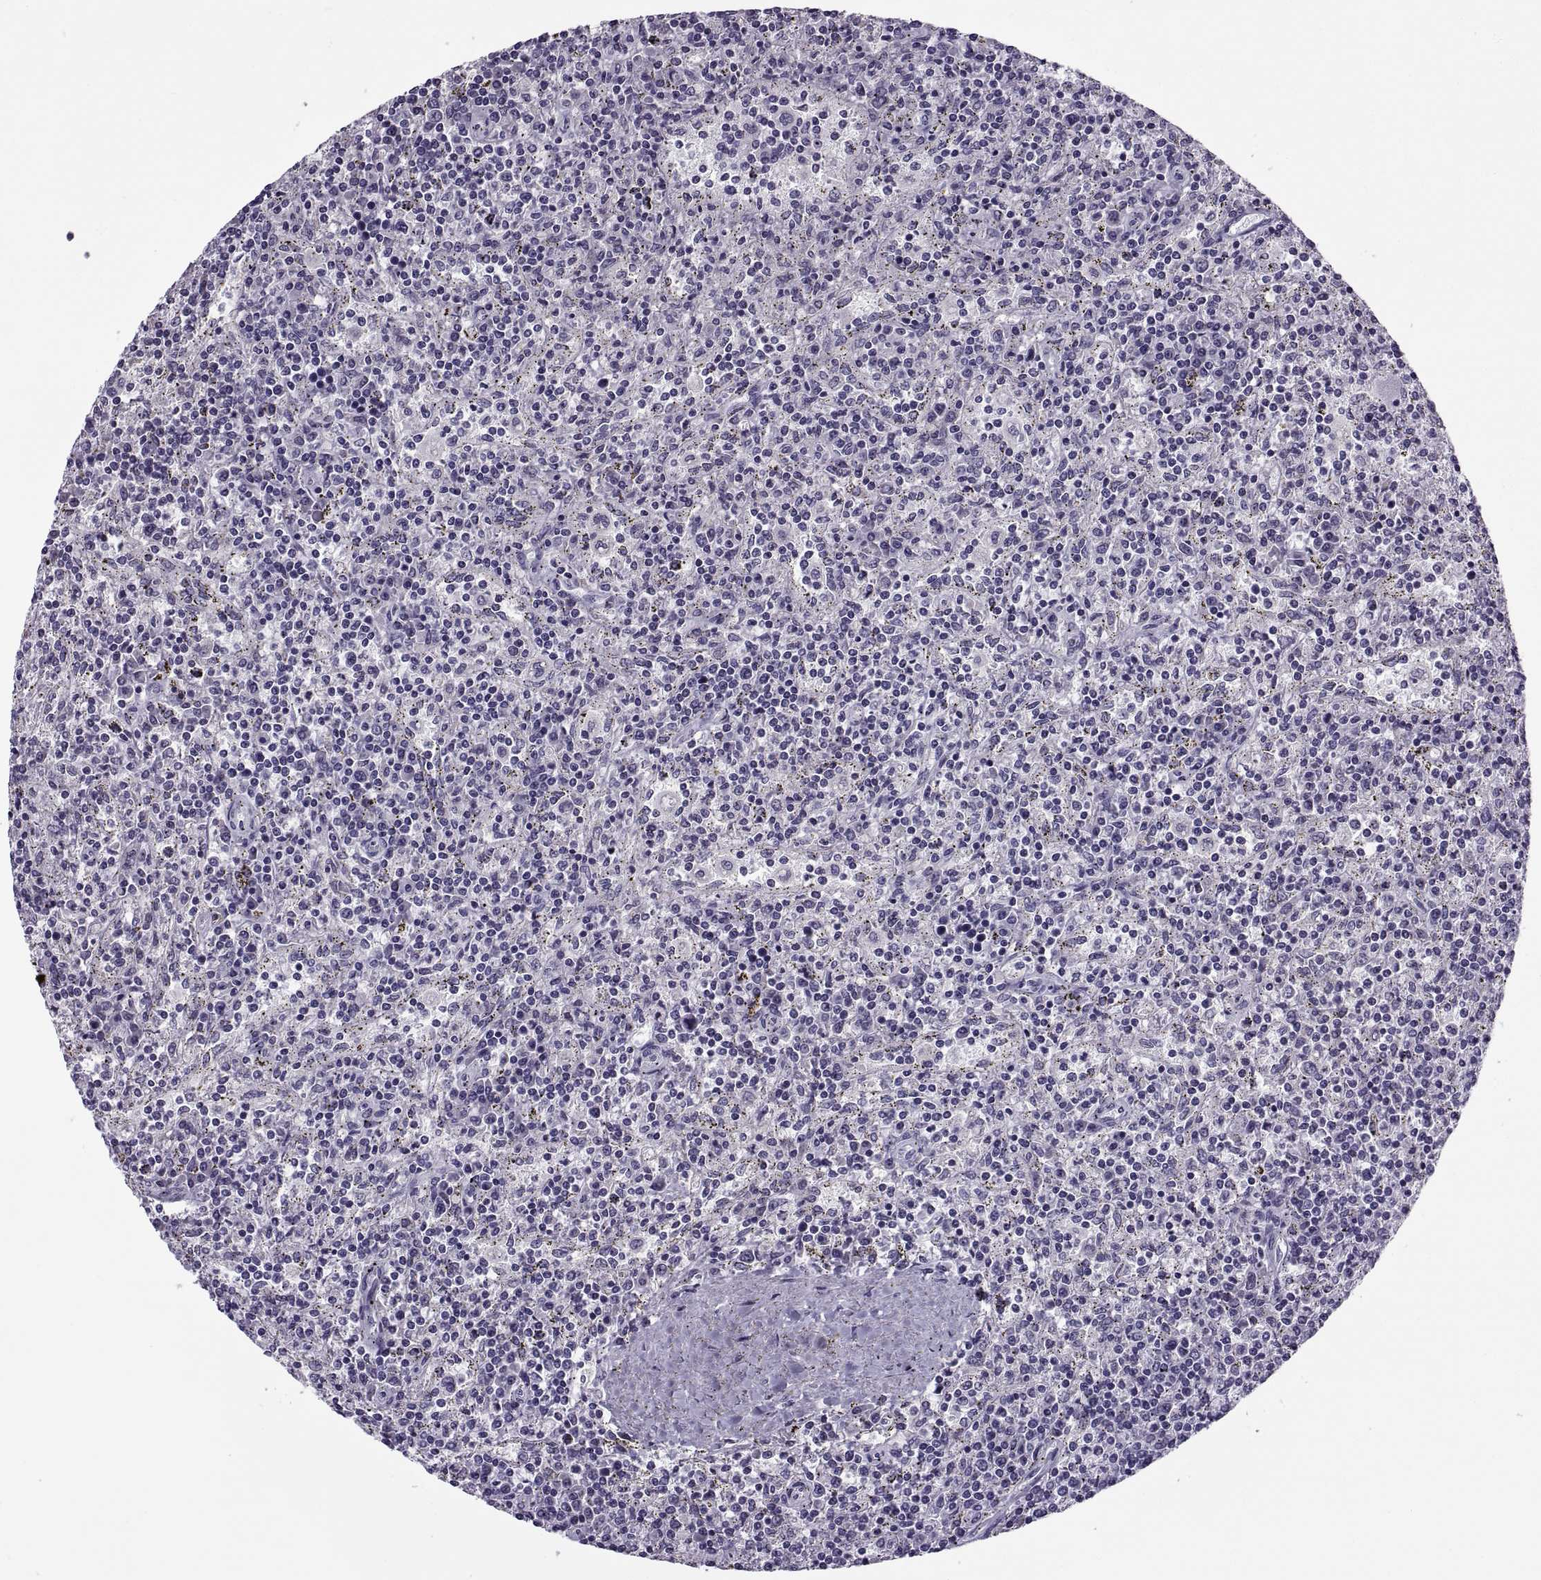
{"staining": {"intensity": "negative", "quantity": "none", "location": "none"}, "tissue": "lymphoma", "cell_type": "Tumor cells", "image_type": "cancer", "snomed": [{"axis": "morphology", "description": "Malignant lymphoma, non-Hodgkin's type, Low grade"}, {"axis": "topography", "description": "Spleen"}], "caption": "DAB immunohistochemical staining of lymphoma demonstrates no significant staining in tumor cells.", "gene": "MAGEB1", "patient": {"sex": "male", "age": 62}}